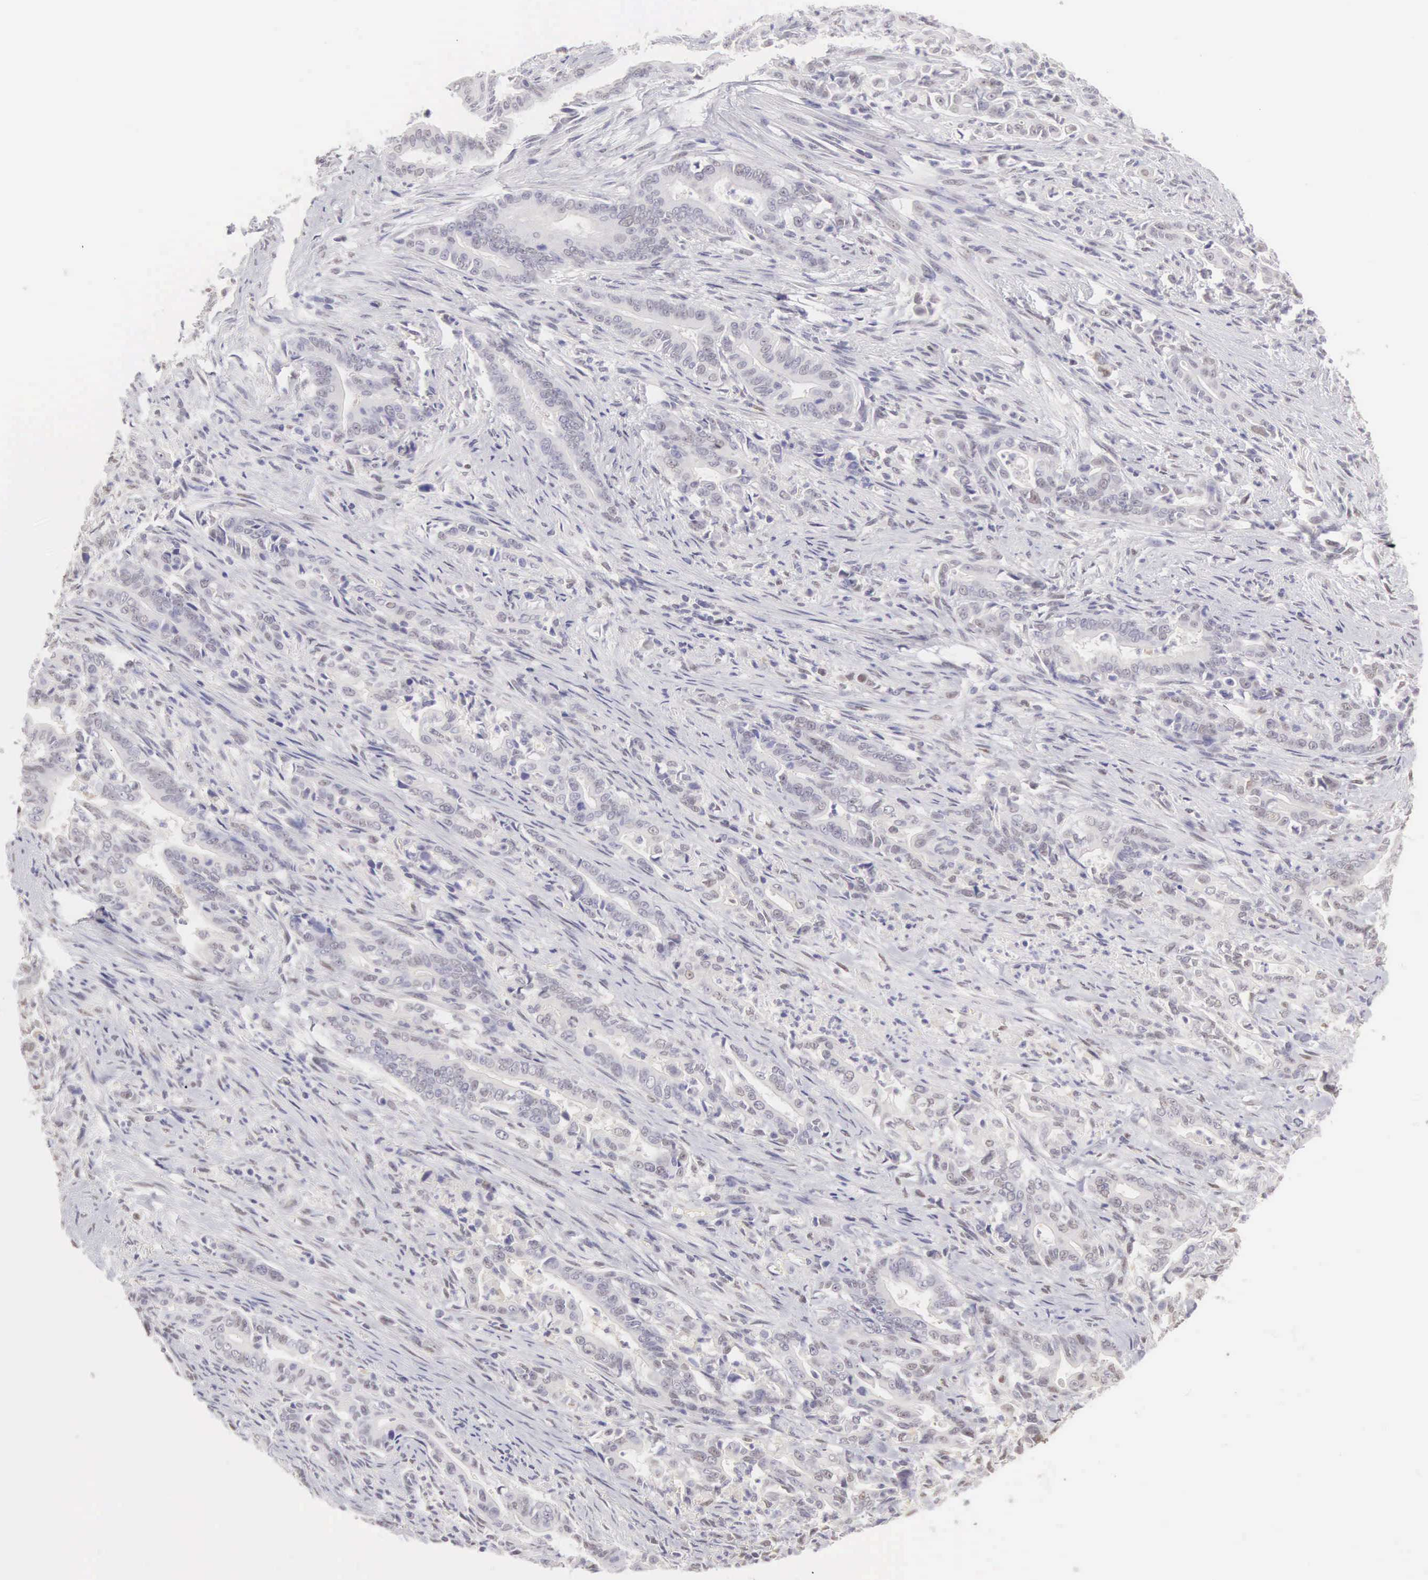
{"staining": {"intensity": "negative", "quantity": "none", "location": "none"}, "tissue": "stomach cancer", "cell_type": "Tumor cells", "image_type": "cancer", "snomed": [{"axis": "morphology", "description": "Adenocarcinoma, NOS"}, {"axis": "topography", "description": "Stomach"}], "caption": "Immunohistochemistry (IHC) micrograph of human stomach adenocarcinoma stained for a protein (brown), which reveals no staining in tumor cells.", "gene": "UBA1", "patient": {"sex": "female", "age": 76}}